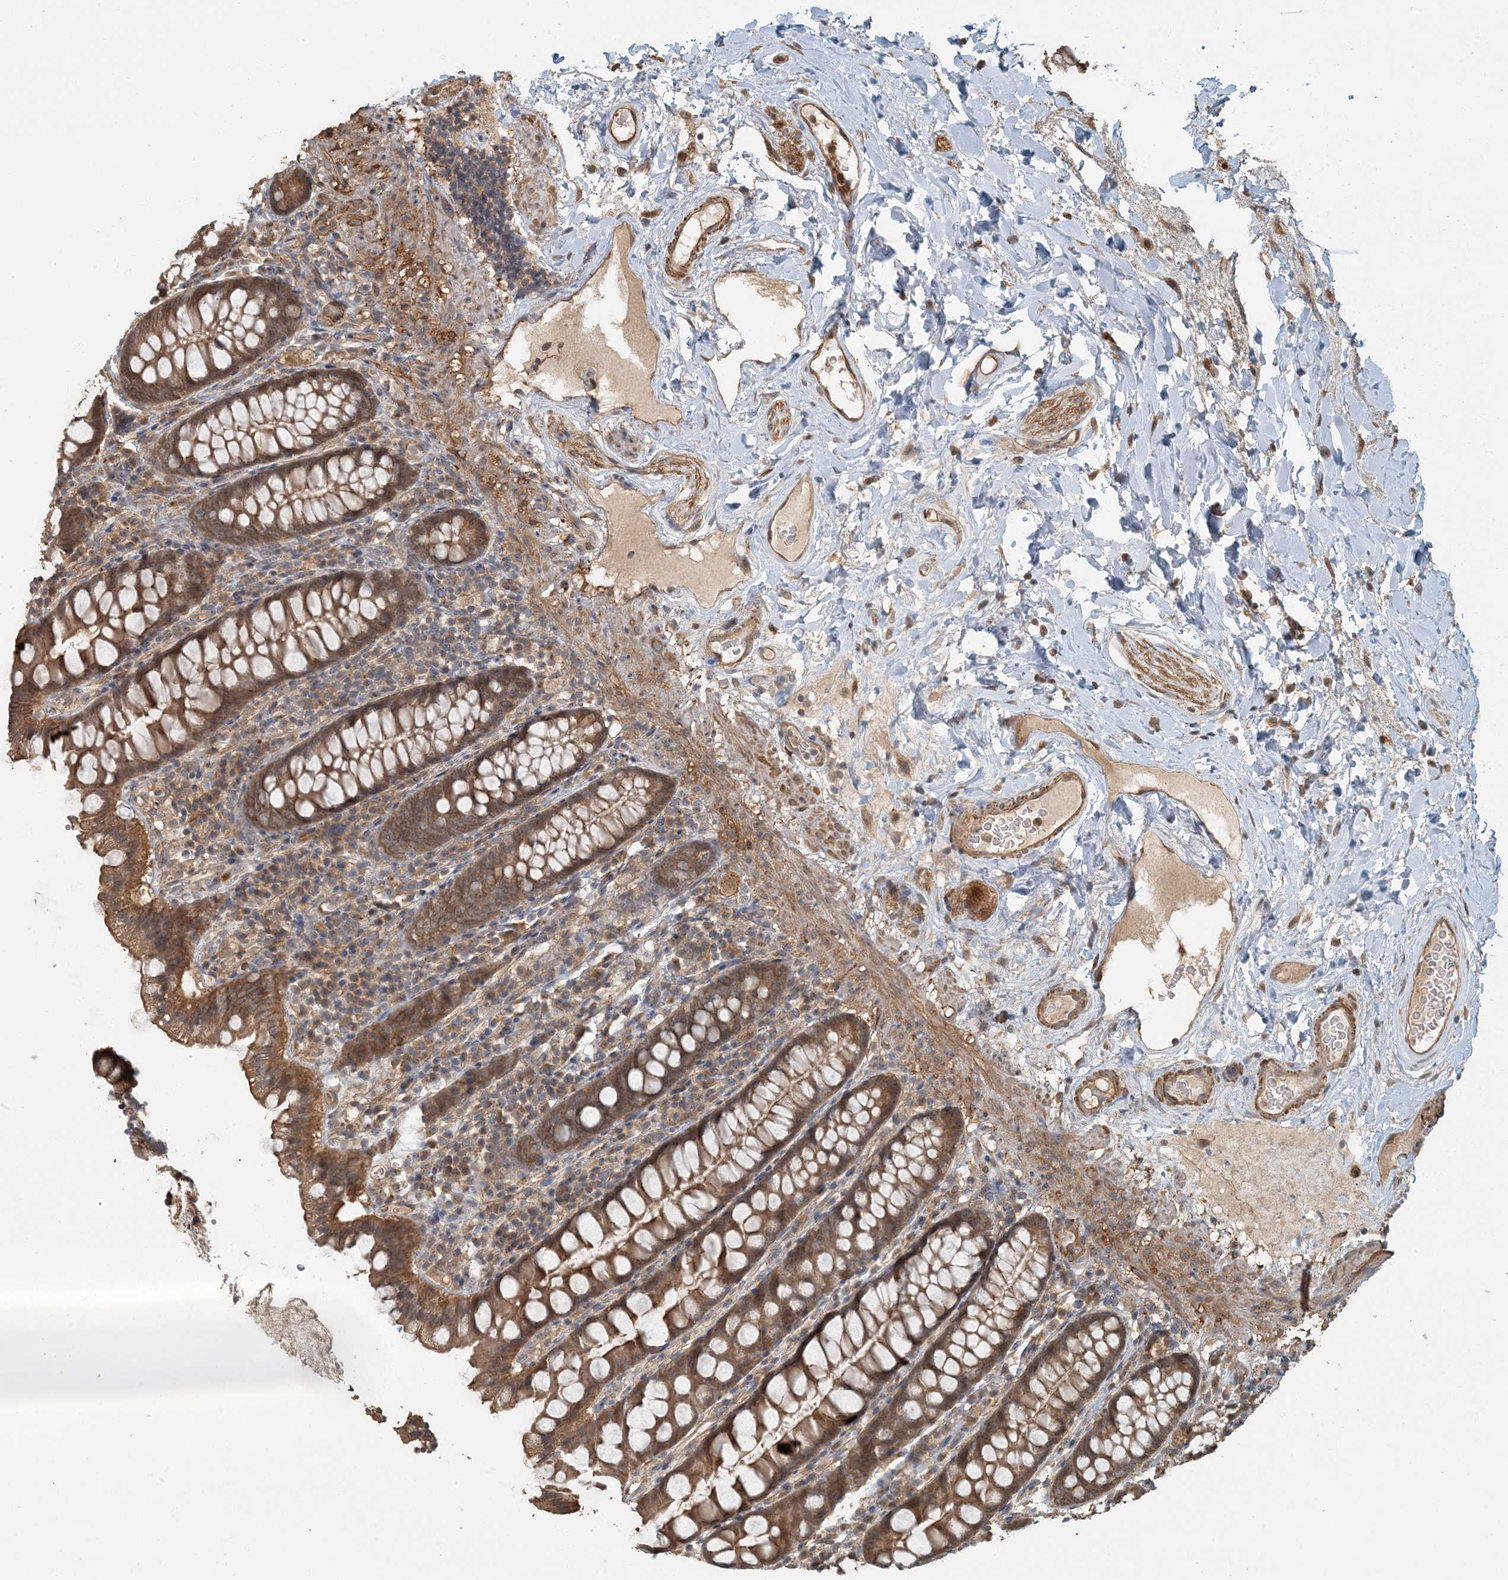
{"staining": {"intensity": "moderate", "quantity": ">75%", "location": "cytoplasmic/membranous"}, "tissue": "colon", "cell_type": "Endothelial cells", "image_type": "normal", "snomed": [{"axis": "morphology", "description": "Normal tissue, NOS"}, {"axis": "topography", "description": "Colon"}], "caption": "Moderate cytoplasmic/membranous staining is identified in approximately >75% of endothelial cells in benign colon. (DAB (3,3'-diaminobenzidine) IHC with brightfield microscopy, high magnification).", "gene": "AK9", "patient": {"sex": "female", "age": 79}}